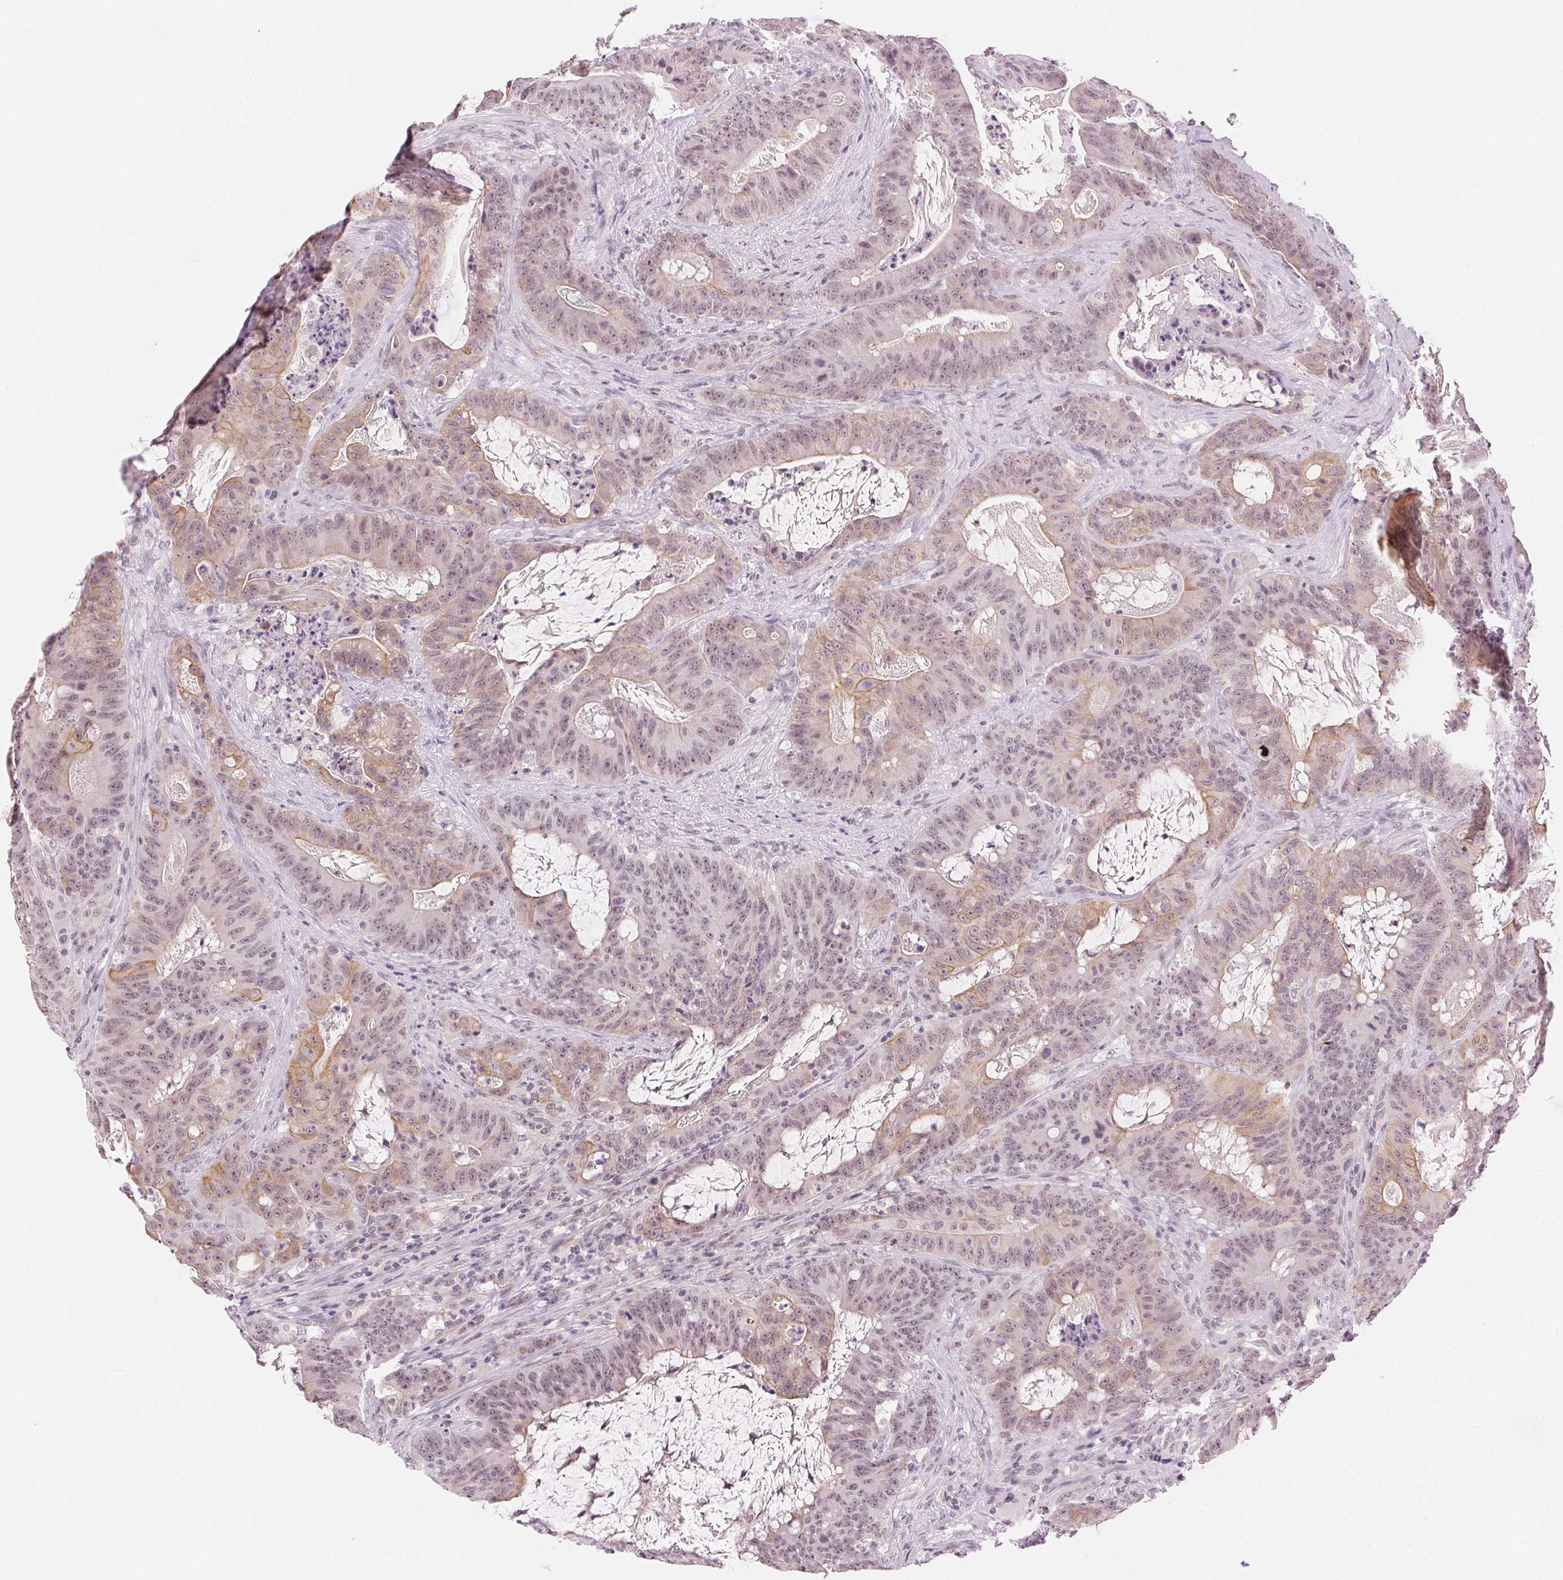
{"staining": {"intensity": "weak", "quantity": "25%-75%", "location": "cytoplasmic/membranous,nuclear"}, "tissue": "colorectal cancer", "cell_type": "Tumor cells", "image_type": "cancer", "snomed": [{"axis": "morphology", "description": "Adenocarcinoma, NOS"}, {"axis": "topography", "description": "Colon"}], "caption": "There is low levels of weak cytoplasmic/membranous and nuclear positivity in tumor cells of colorectal cancer (adenocarcinoma), as demonstrated by immunohistochemical staining (brown color).", "gene": "AIF1L", "patient": {"sex": "male", "age": 33}}